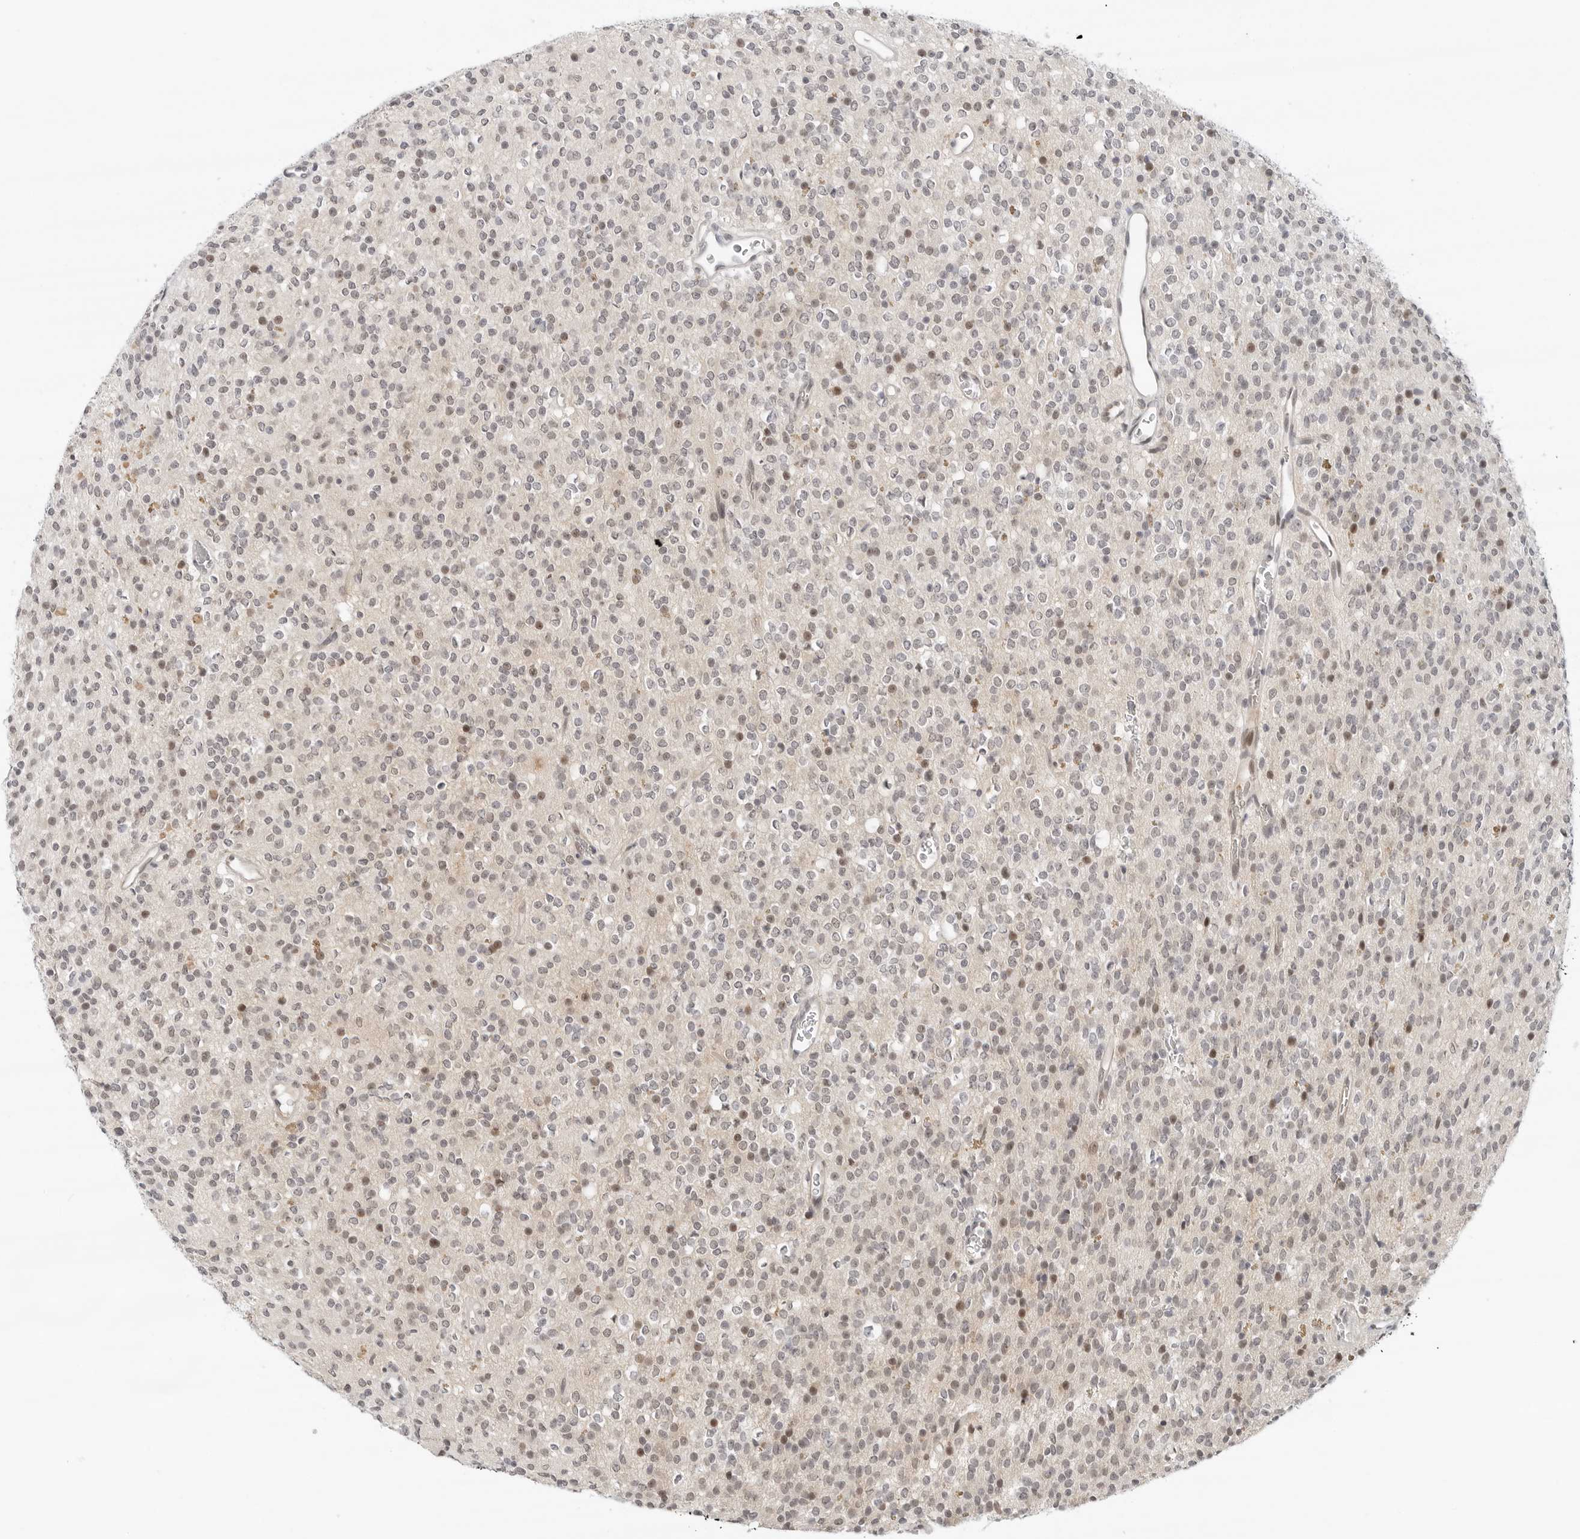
{"staining": {"intensity": "moderate", "quantity": "<25%", "location": "nuclear"}, "tissue": "glioma", "cell_type": "Tumor cells", "image_type": "cancer", "snomed": [{"axis": "morphology", "description": "Glioma, malignant, High grade"}, {"axis": "topography", "description": "Brain"}], "caption": "Brown immunohistochemical staining in glioma demonstrates moderate nuclear staining in about <25% of tumor cells.", "gene": "TSEN2", "patient": {"sex": "male", "age": 34}}